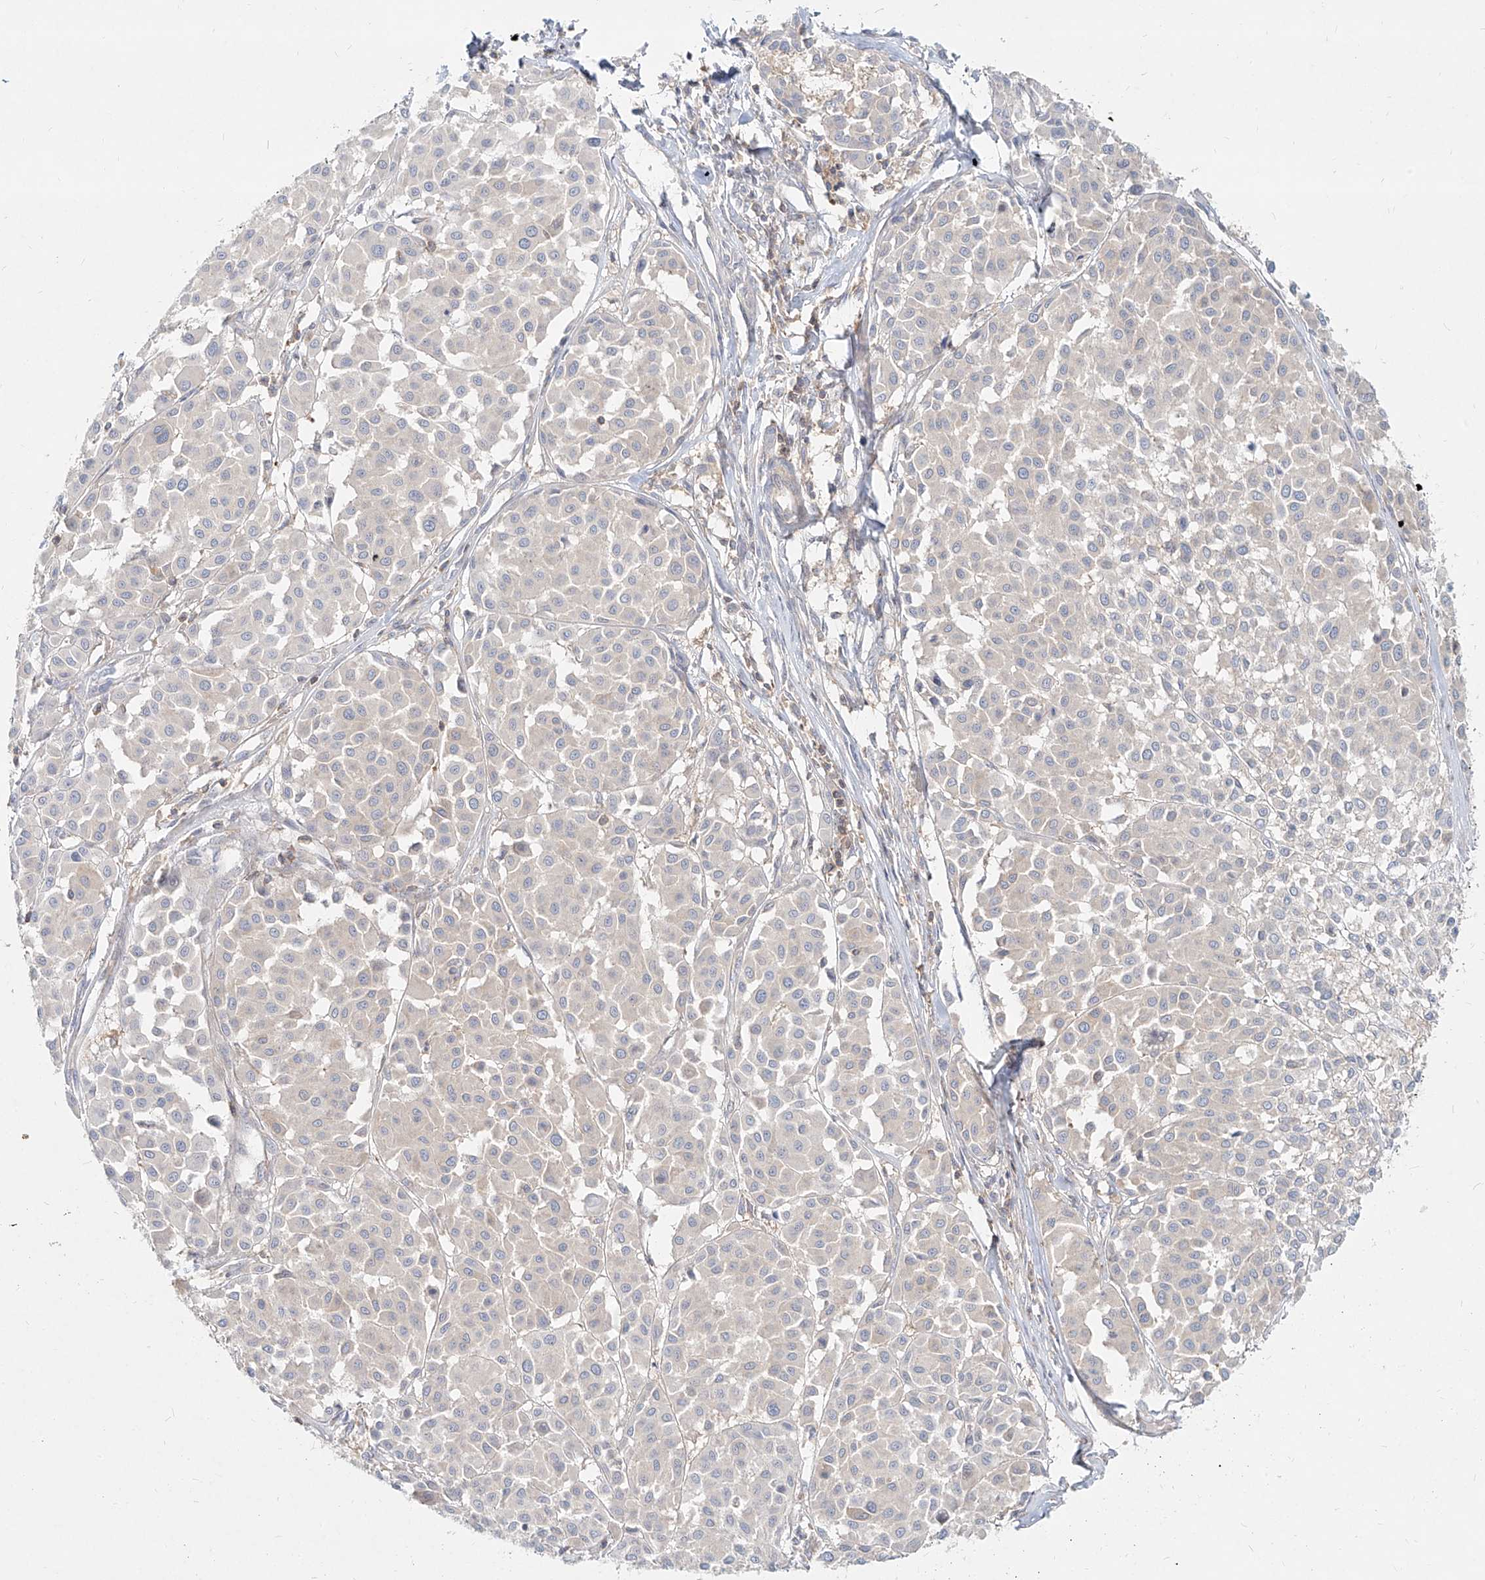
{"staining": {"intensity": "negative", "quantity": "none", "location": "none"}, "tissue": "melanoma", "cell_type": "Tumor cells", "image_type": "cancer", "snomed": [{"axis": "morphology", "description": "Malignant melanoma, Metastatic site"}, {"axis": "topography", "description": "Soft tissue"}], "caption": "Immunohistochemistry (IHC) of human malignant melanoma (metastatic site) demonstrates no expression in tumor cells.", "gene": "SLC2A12", "patient": {"sex": "male", "age": 41}}